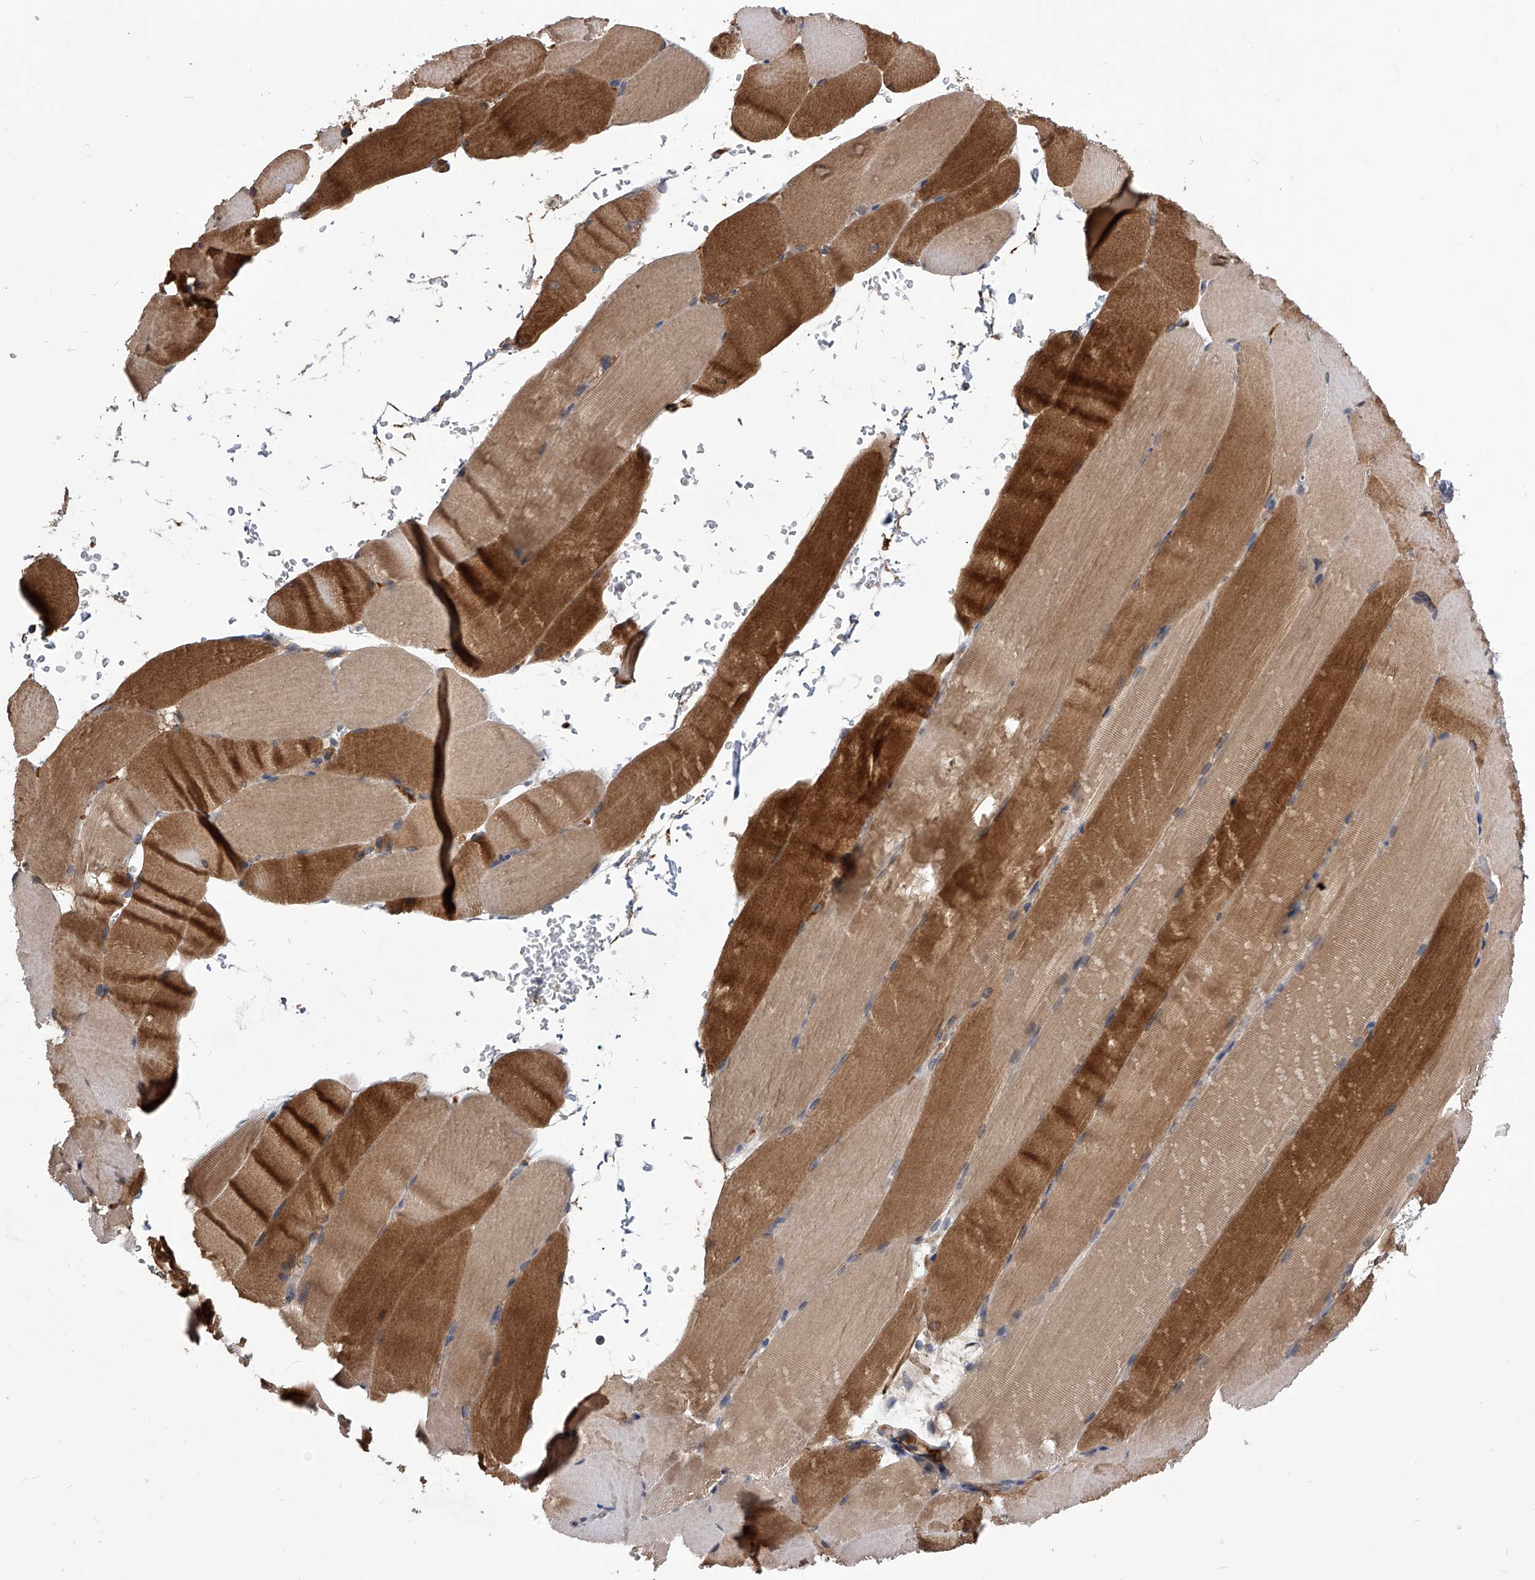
{"staining": {"intensity": "strong", "quantity": "<25%", "location": "cytoplasmic/membranous"}, "tissue": "skeletal muscle", "cell_type": "Myocytes", "image_type": "normal", "snomed": [{"axis": "morphology", "description": "Normal tissue, NOS"}, {"axis": "topography", "description": "Skeletal muscle"}, {"axis": "topography", "description": "Parathyroid gland"}], "caption": "A brown stain labels strong cytoplasmic/membranous staining of a protein in myocytes of benign human skeletal muscle.", "gene": "CUL7", "patient": {"sex": "female", "age": 37}}